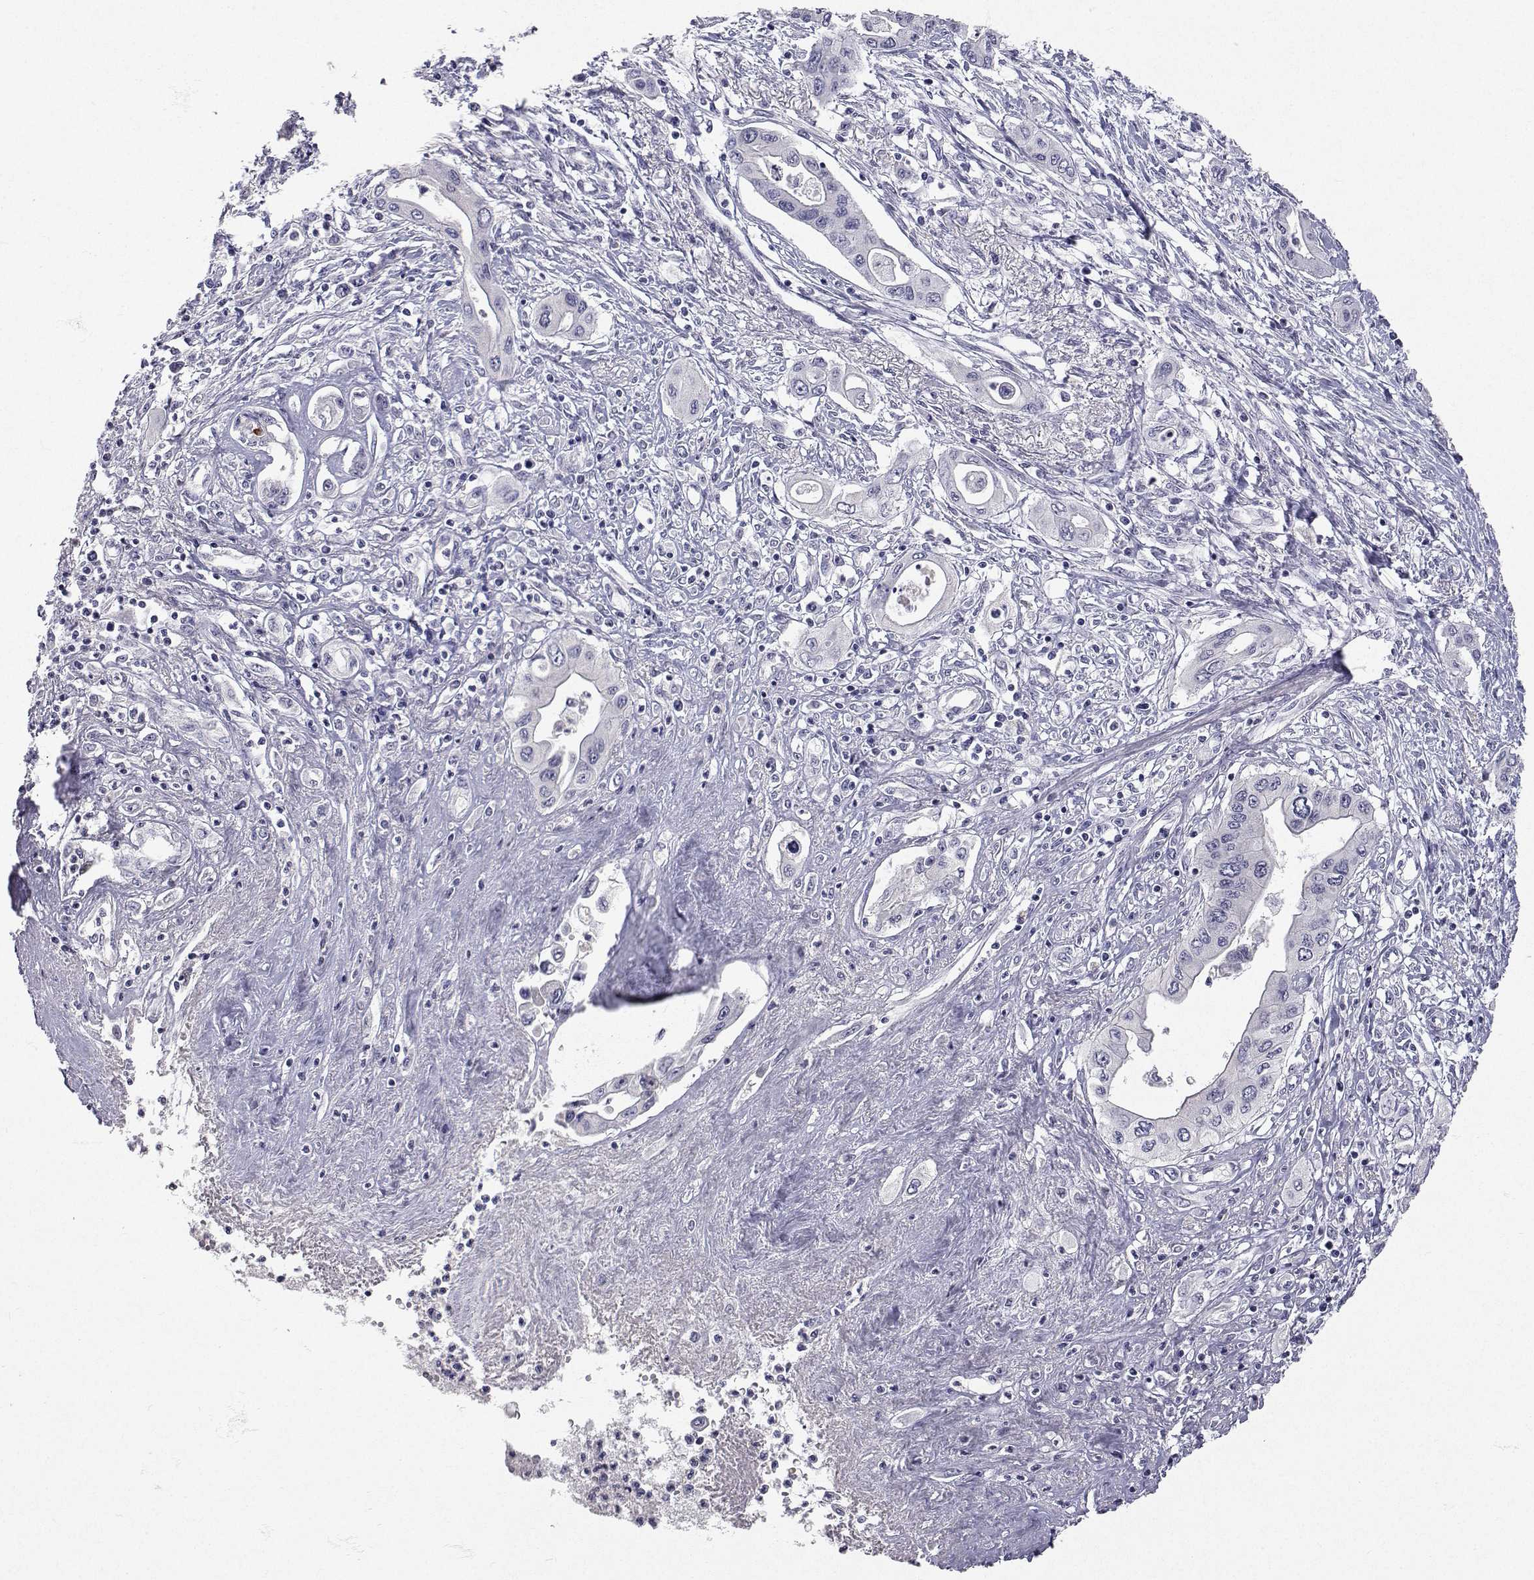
{"staining": {"intensity": "negative", "quantity": "none", "location": "none"}, "tissue": "pancreatic cancer", "cell_type": "Tumor cells", "image_type": "cancer", "snomed": [{"axis": "morphology", "description": "Adenocarcinoma, NOS"}, {"axis": "topography", "description": "Pancreas"}], "caption": "IHC of adenocarcinoma (pancreatic) reveals no staining in tumor cells. (DAB (3,3'-diaminobenzidine) immunohistochemistry (IHC) visualized using brightfield microscopy, high magnification).", "gene": "SLC6A3", "patient": {"sex": "female", "age": 62}}